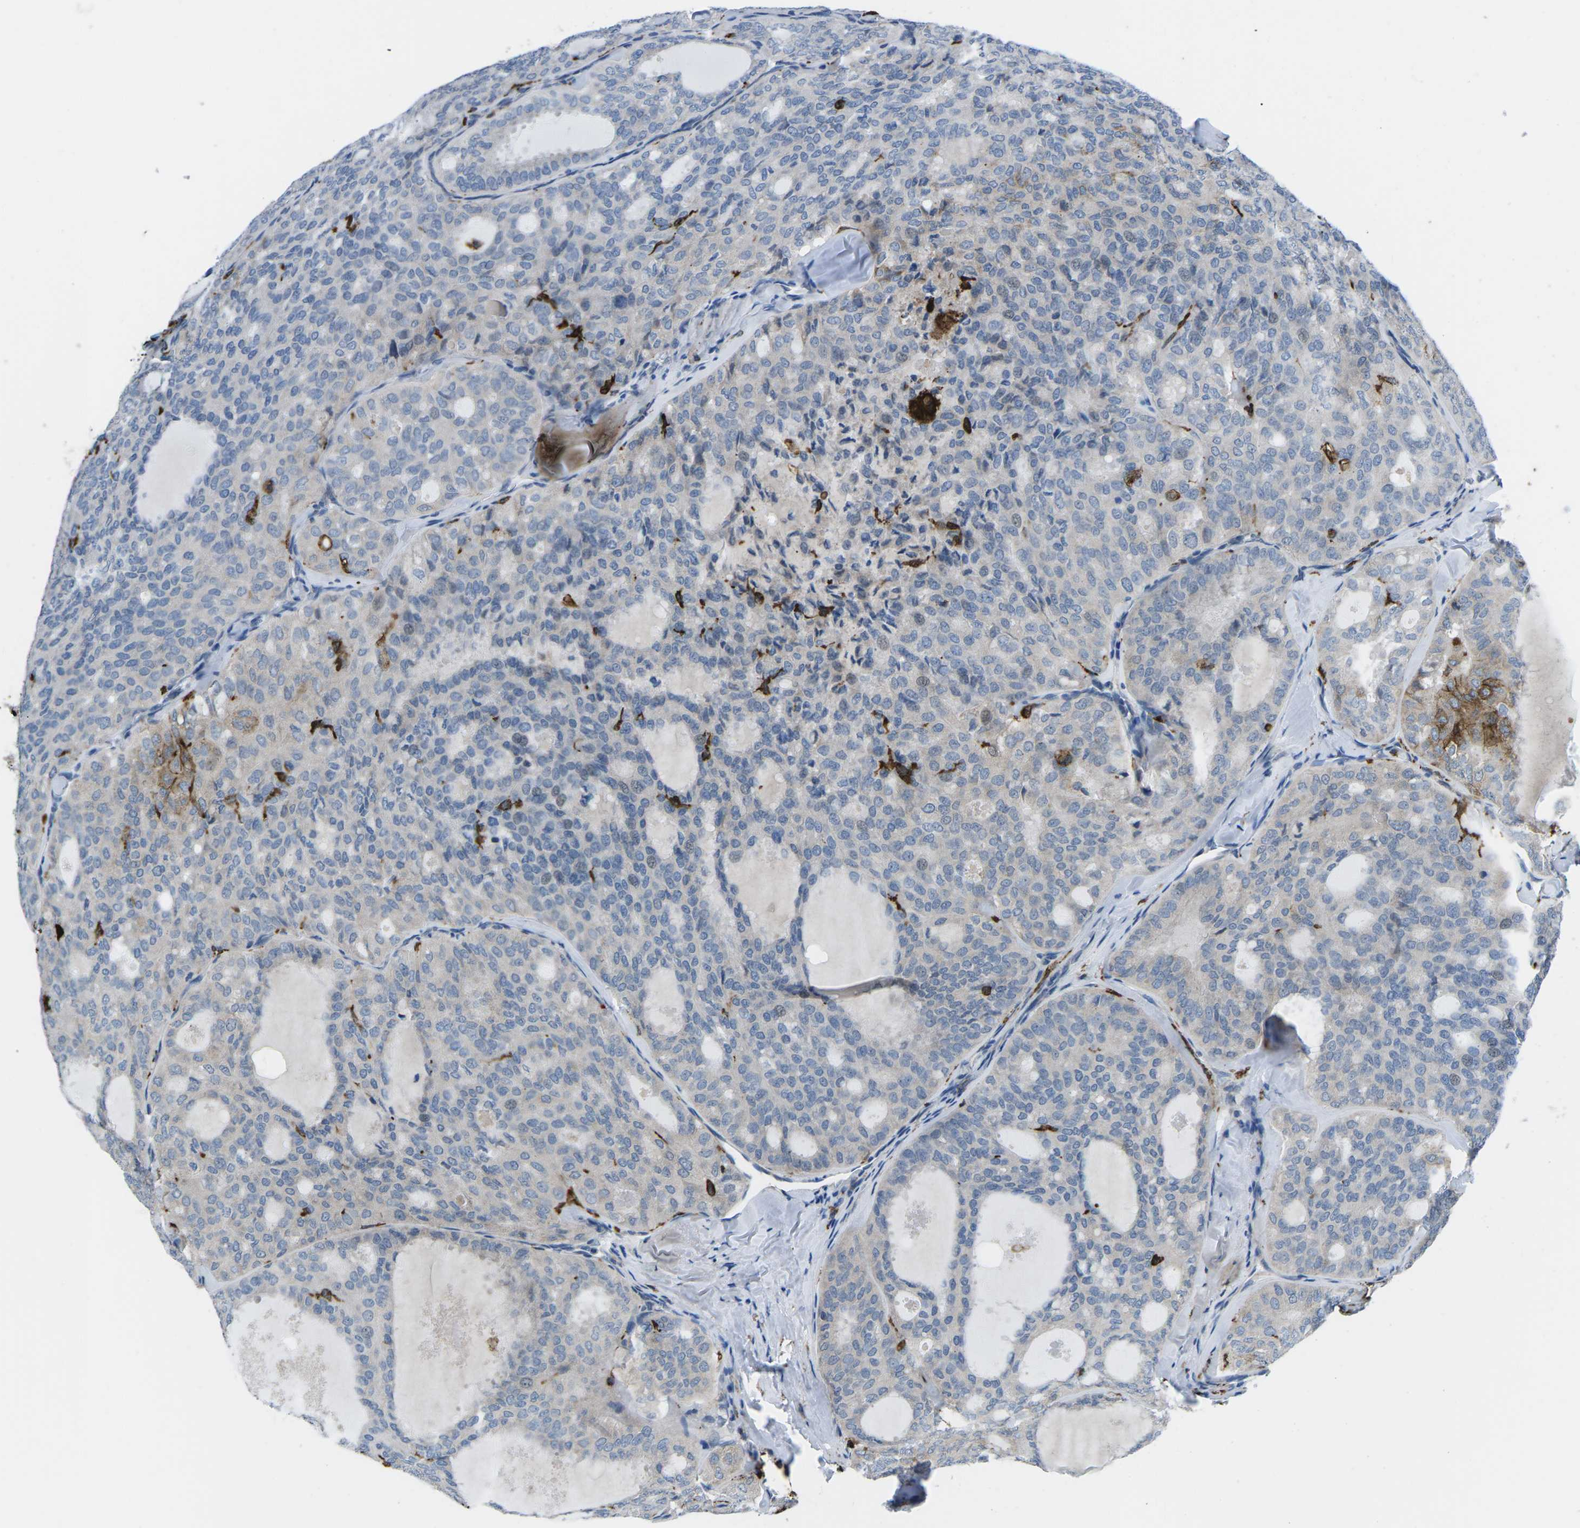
{"staining": {"intensity": "negative", "quantity": "none", "location": "none"}, "tissue": "thyroid cancer", "cell_type": "Tumor cells", "image_type": "cancer", "snomed": [{"axis": "morphology", "description": "Follicular adenoma carcinoma, NOS"}, {"axis": "topography", "description": "Thyroid gland"}], "caption": "This is an immunohistochemistry (IHC) micrograph of thyroid follicular adenoma carcinoma. There is no staining in tumor cells.", "gene": "PTPN1", "patient": {"sex": "male", "age": 75}}